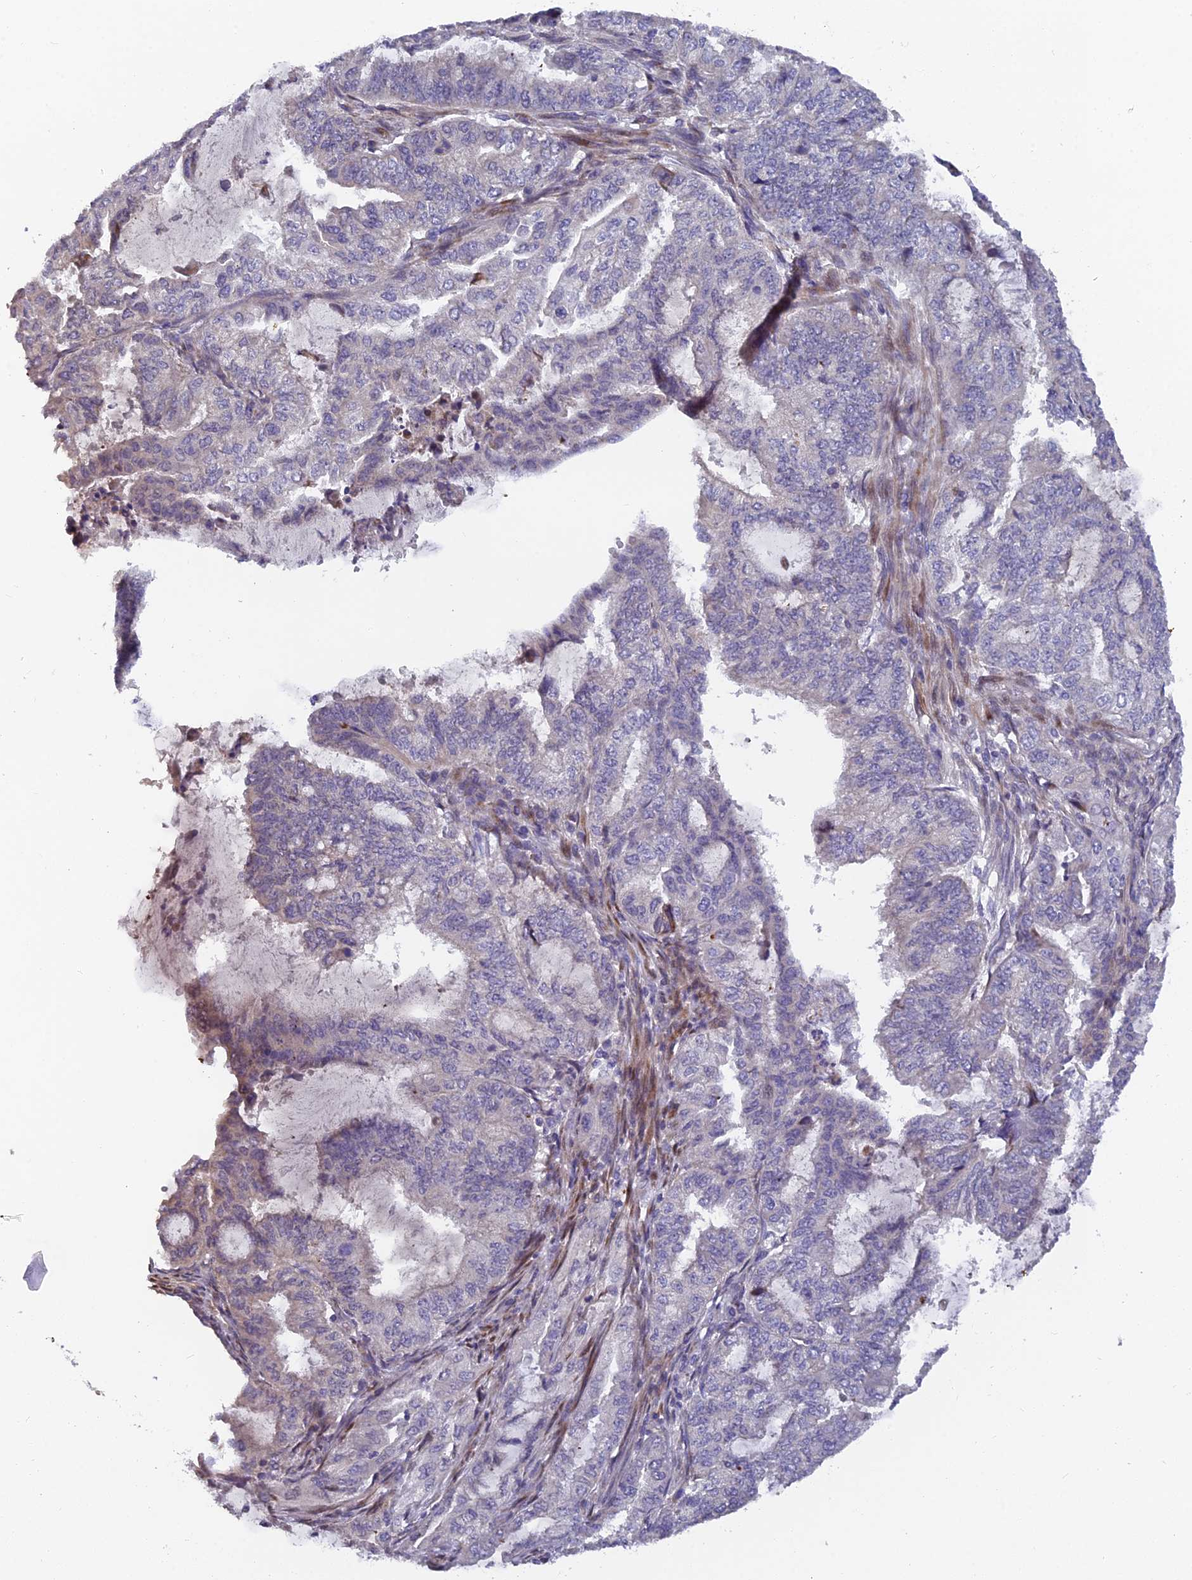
{"staining": {"intensity": "negative", "quantity": "none", "location": "none"}, "tissue": "endometrial cancer", "cell_type": "Tumor cells", "image_type": "cancer", "snomed": [{"axis": "morphology", "description": "Adenocarcinoma, NOS"}, {"axis": "topography", "description": "Endometrium"}], "caption": "This photomicrograph is of endometrial cancer stained with IHC to label a protein in brown with the nuclei are counter-stained blue. There is no positivity in tumor cells.", "gene": "RAB28", "patient": {"sex": "female", "age": 51}}